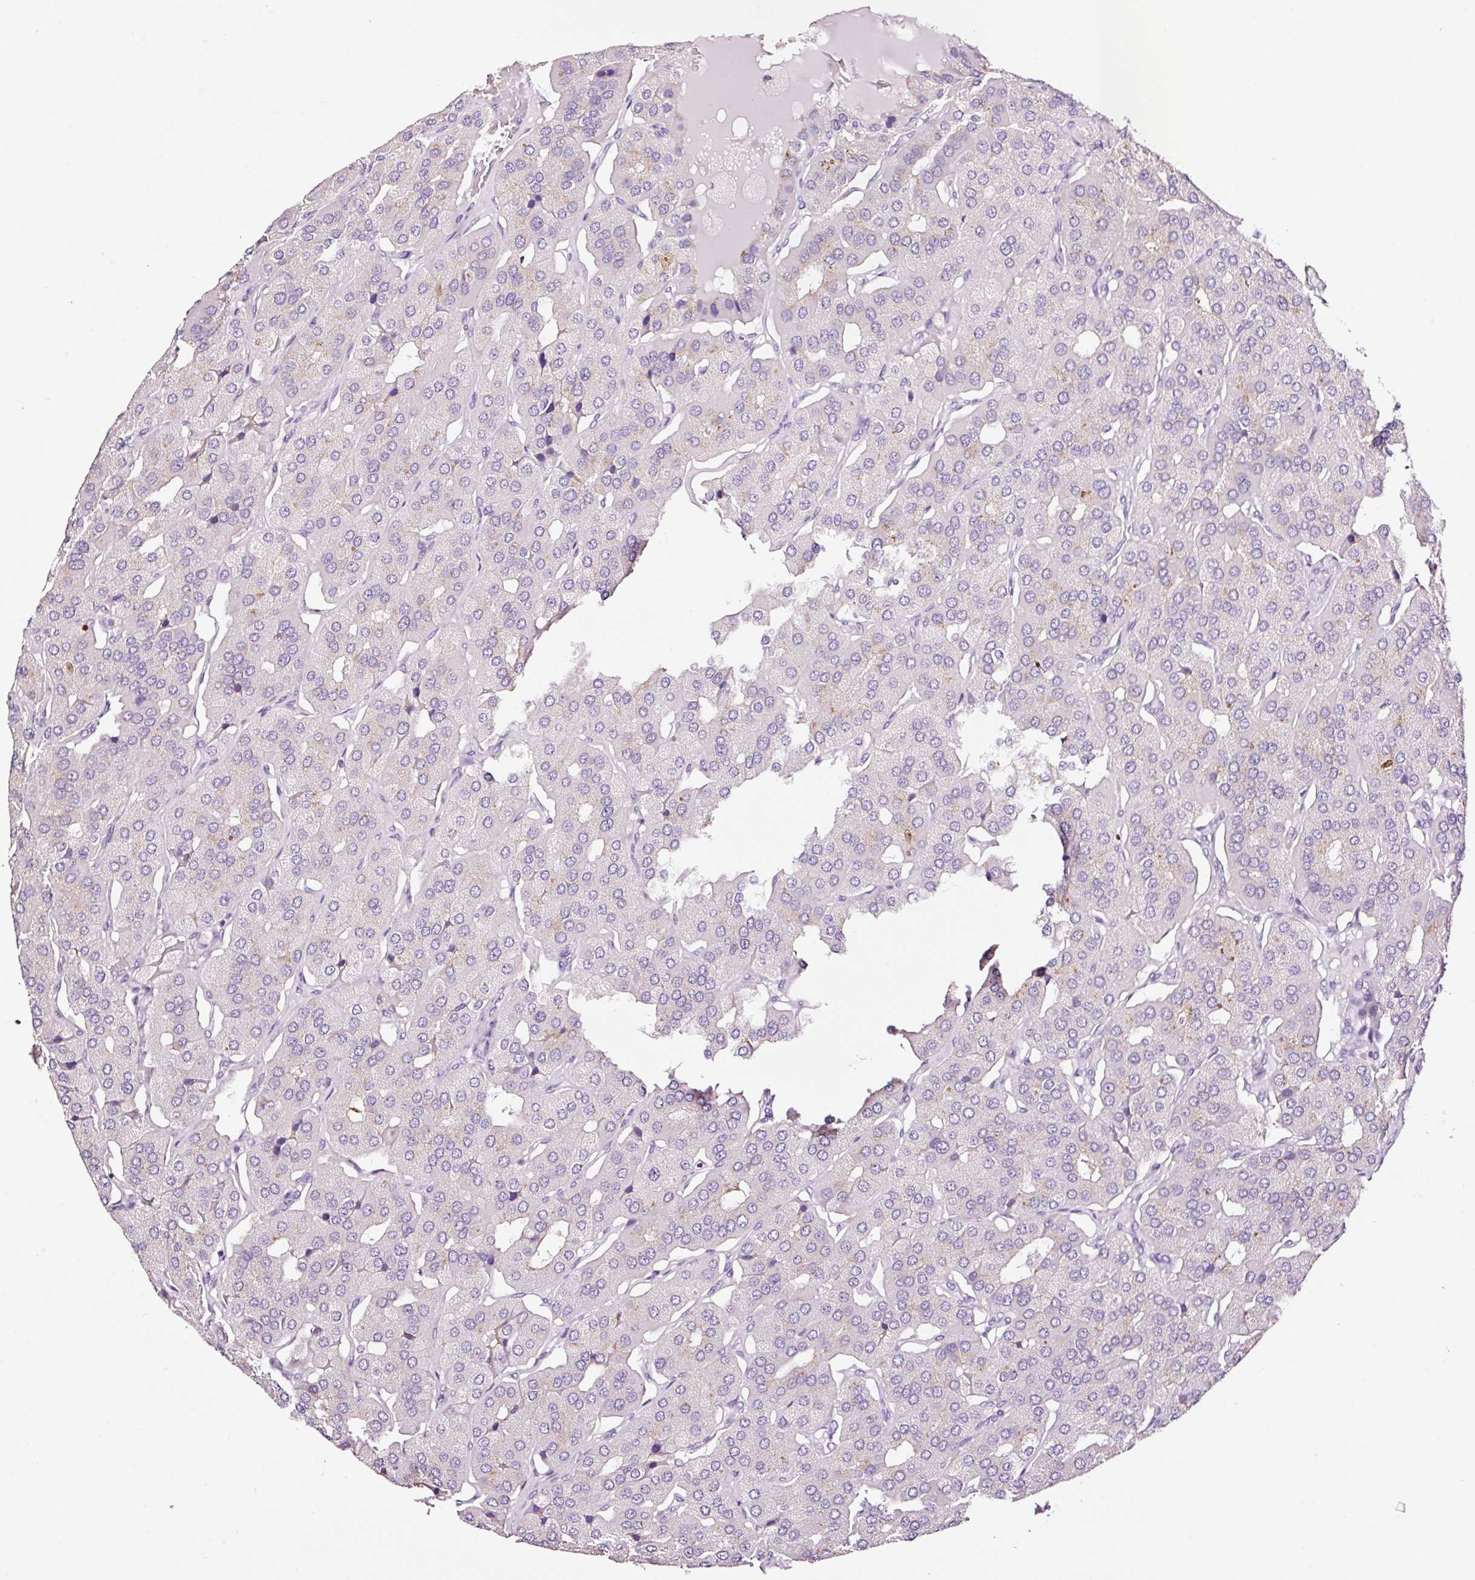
{"staining": {"intensity": "negative", "quantity": "none", "location": "none"}, "tissue": "parathyroid gland", "cell_type": "Glandular cells", "image_type": "normal", "snomed": [{"axis": "morphology", "description": "Normal tissue, NOS"}, {"axis": "morphology", "description": "Adenoma, NOS"}, {"axis": "topography", "description": "Parathyroid gland"}], "caption": "This is a photomicrograph of immunohistochemistry (IHC) staining of unremarkable parathyroid gland, which shows no staining in glandular cells.", "gene": "RTF2", "patient": {"sex": "female", "age": 86}}